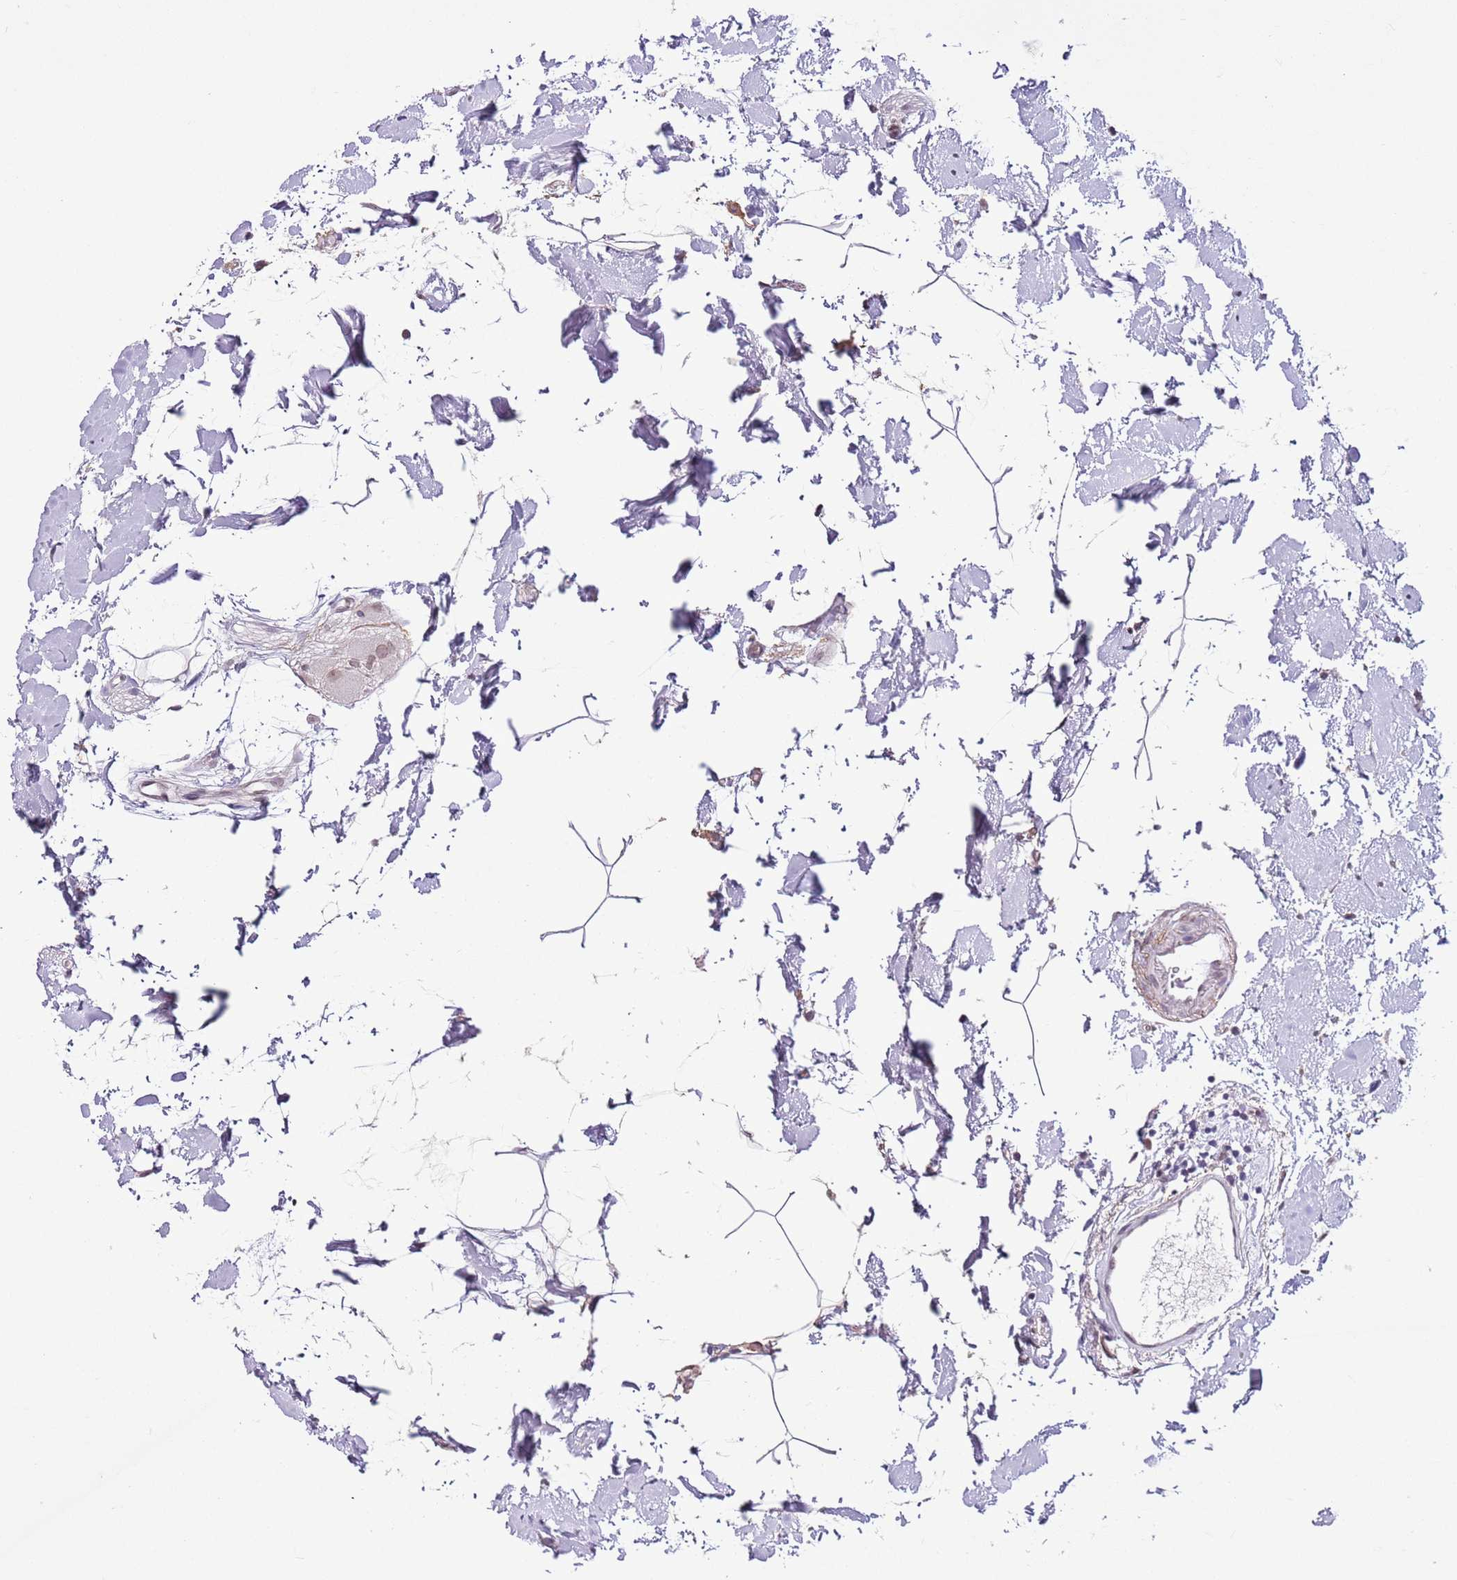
{"staining": {"intensity": "weak", "quantity": ">75%", "location": "nuclear"}, "tissue": "colon", "cell_type": "Endothelial cells", "image_type": "normal", "snomed": [{"axis": "morphology", "description": "Normal tissue, NOS"}, {"axis": "topography", "description": "Colon"}], "caption": "Immunohistochemistry histopathology image of normal colon stained for a protein (brown), which exhibits low levels of weak nuclear staining in approximately >75% of endothelial cells.", "gene": "ZGLP1", "patient": {"sex": "female", "age": 84}}